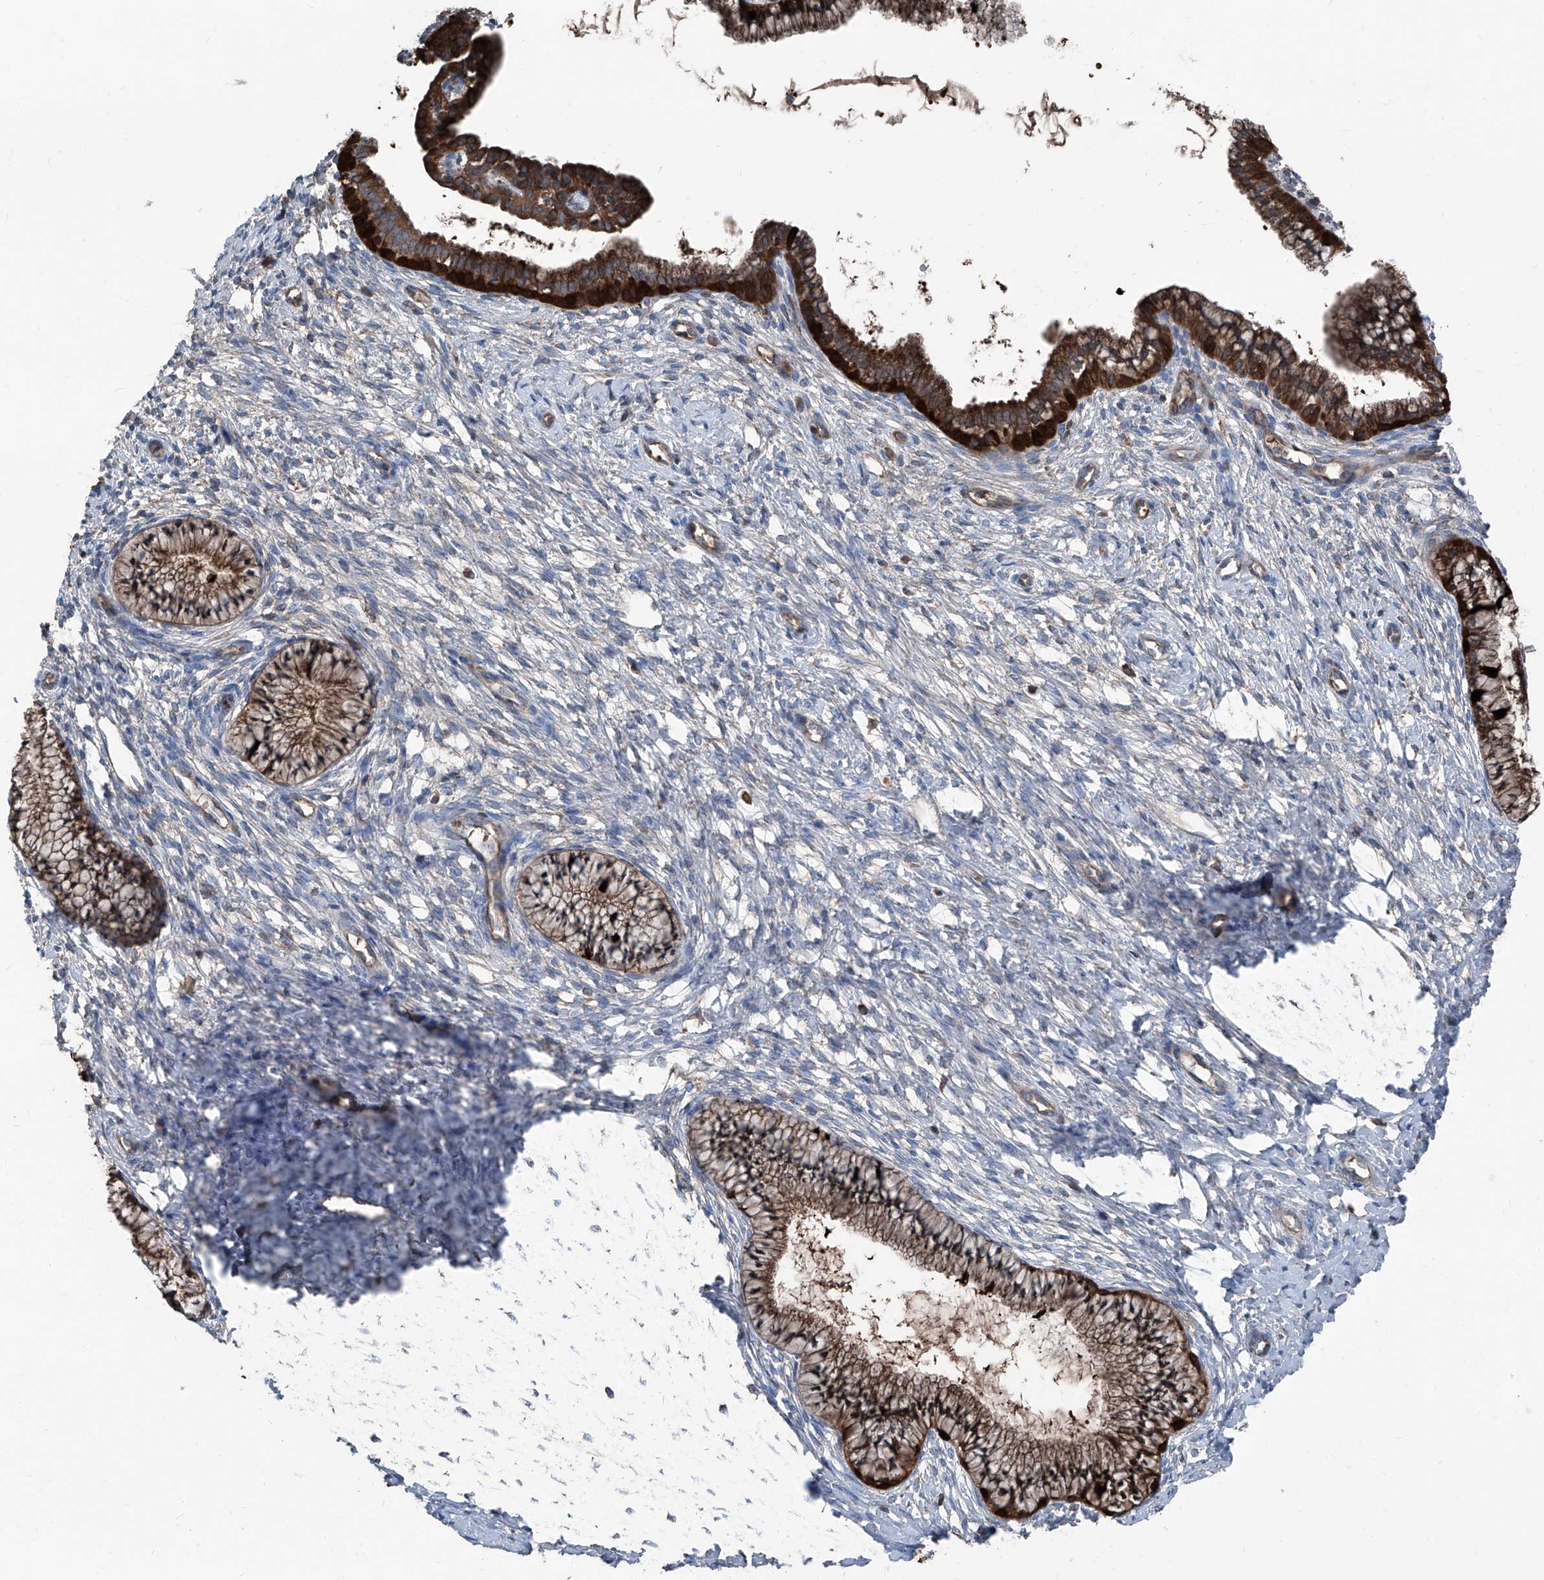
{"staining": {"intensity": "strong", "quantity": ">75%", "location": "cytoplasmic/membranous"}, "tissue": "cervix", "cell_type": "Glandular cells", "image_type": "normal", "snomed": [{"axis": "morphology", "description": "Normal tissue, NOS"}, {"axis": "topography", "description": "Cervix"}], "caption": "The histopathology image displays immunohistochemical staining of unremarkable cervix. There is strong cytoplasmic/membranous expression is seen in about >75% of glandular cells.", "gene": "GPAT3", "patient": {"sex": "female", "age": 36}}